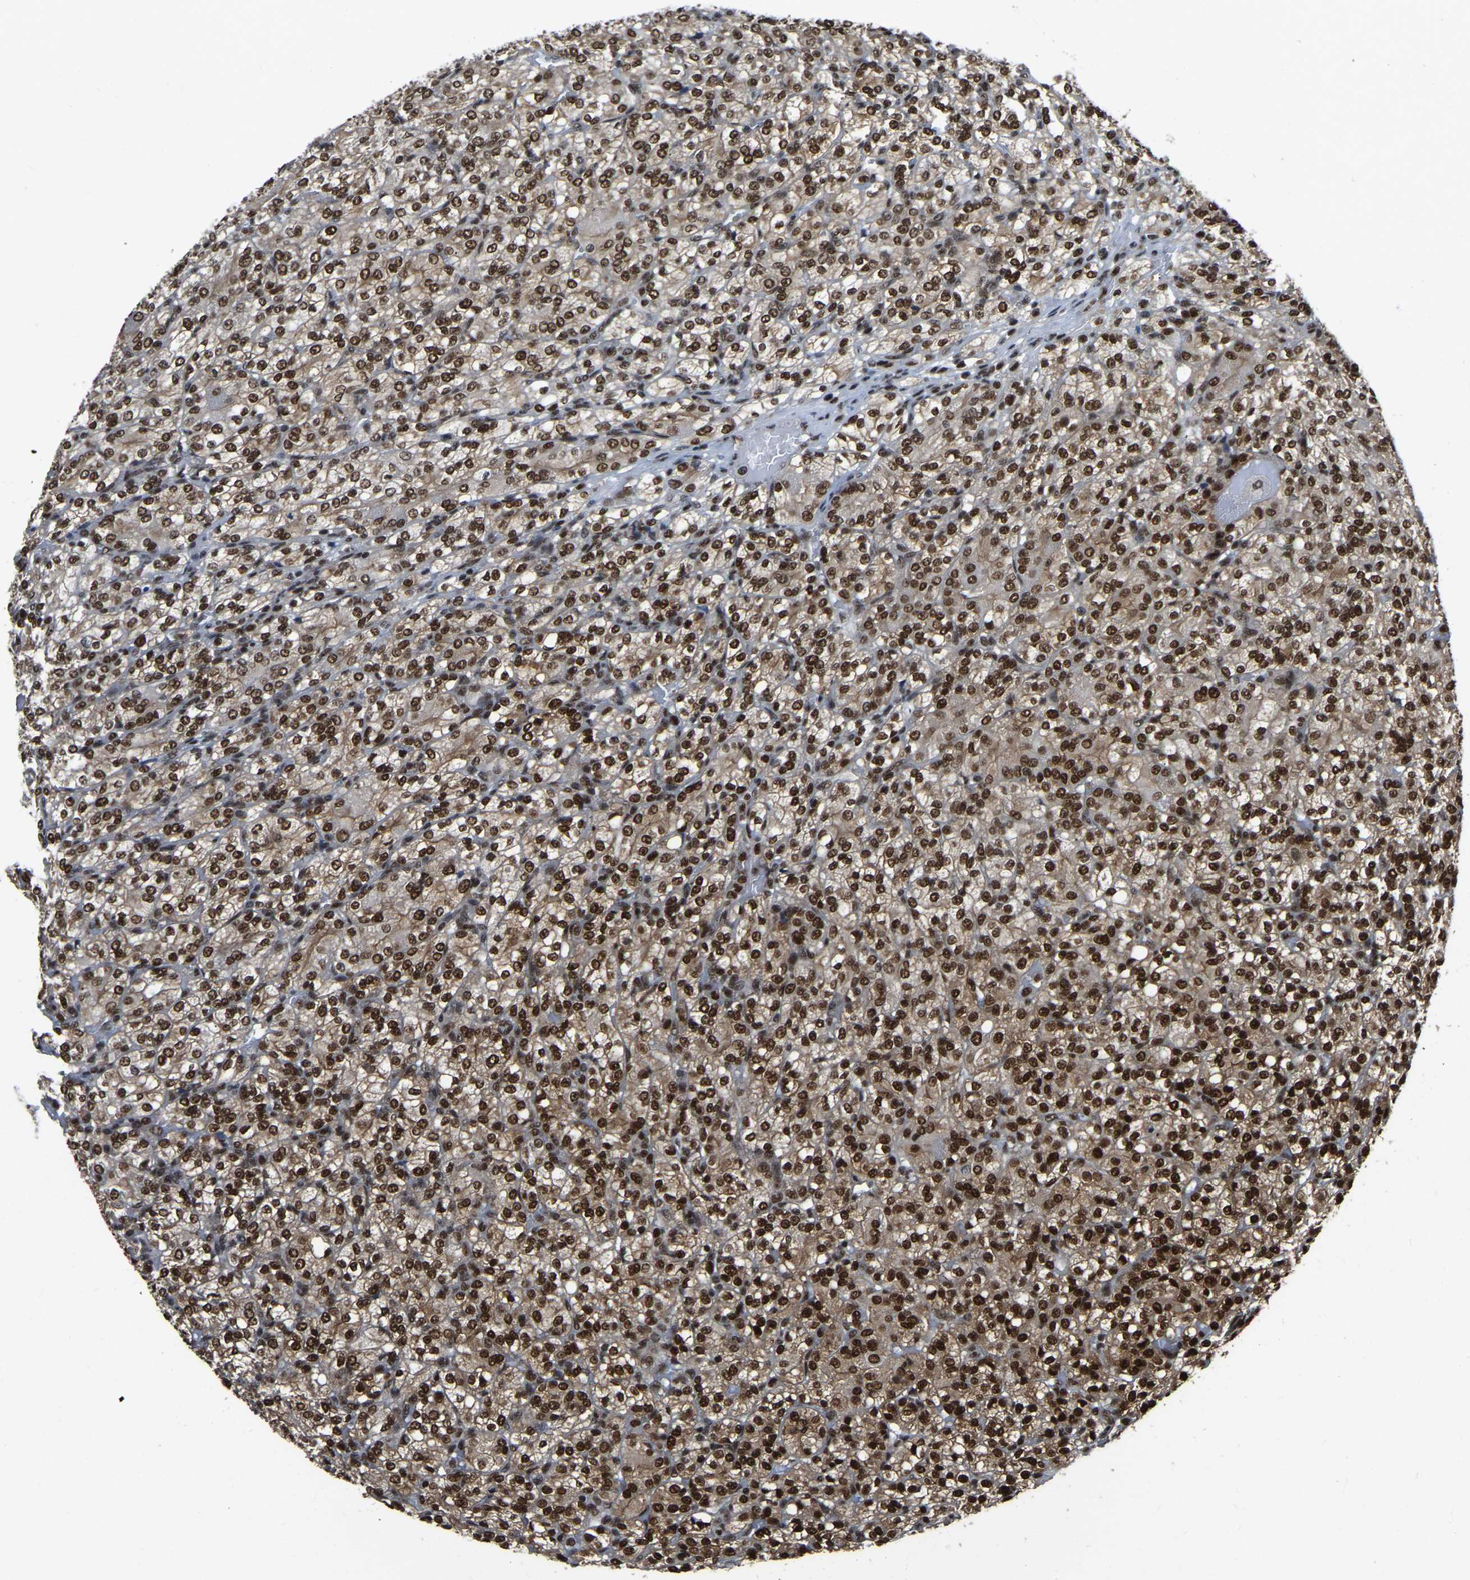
{"staining": {"intensity": "strong", "quantity": ">75%", "location": "nuclear"}, "tissue": "renal cancer", "cell_type": "Tumor cells", "image_type": "cancer", "snomed": [{"axis": "morphology", "description": "Adenocarcinoma, NOS"}, {"axis": "topography", "description": "Kidney"}], "caption": "Human adenocarcinoma (renal) stained for a protein (brown) demonstrates strong nuclear positive positivity in approximately >75% of tumor cells.", "gene": "TBL1XR1", "patient": {"sex": "male", "age": 77}}